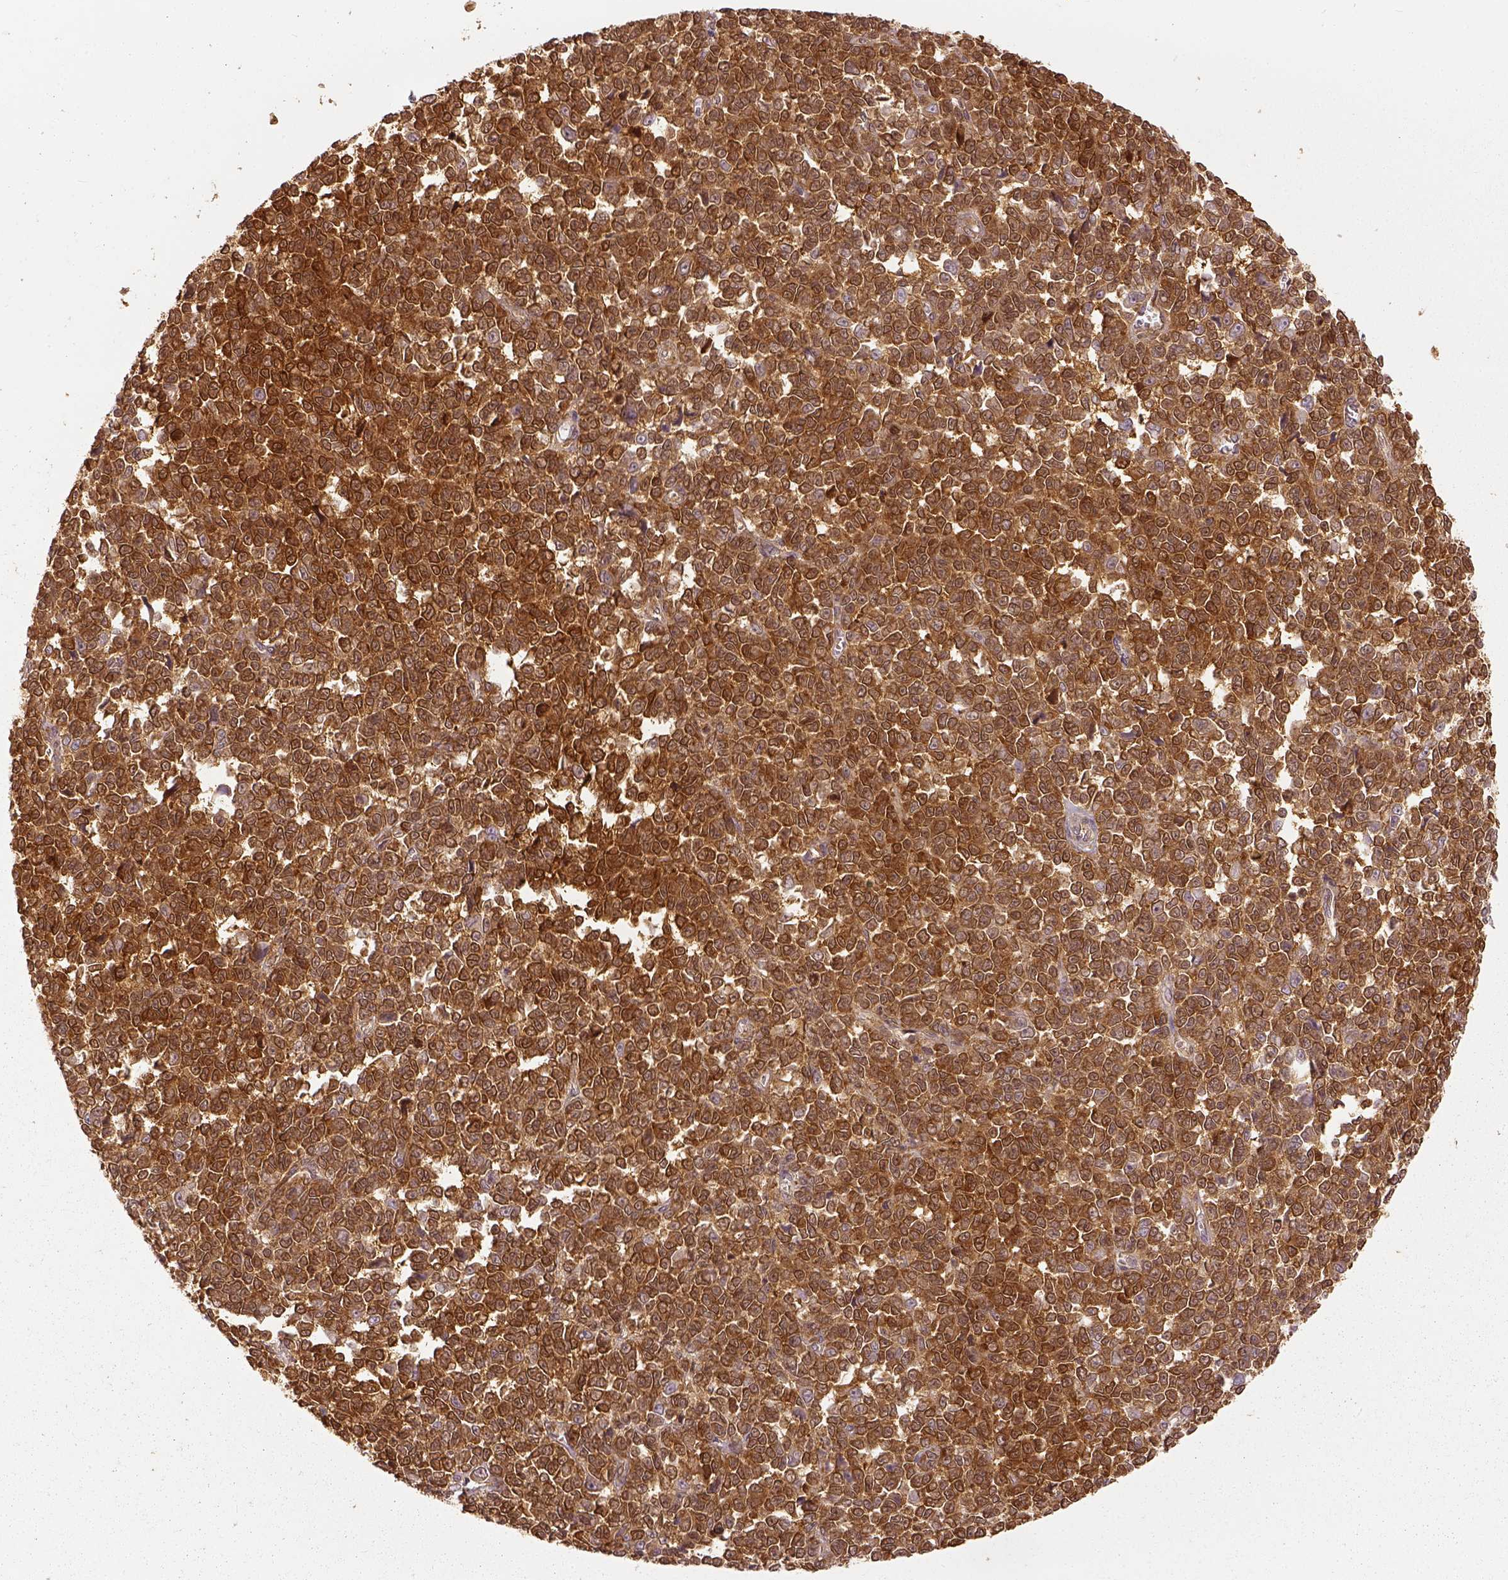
{"staining": {"intensity": "strong", "quantity": ">75%", "location": "cytoplasmic/membranous,nuclear"}, "tissue": "melanoma", "cell_type": "Tumor cells", "image_type": "cancer", "snomed": [{"axis": "morphology", "description": "Malignant melanoma, NOS"}, {"axis": "topography", "description": "Skin"}], "caption": "IHC image of neoplastic tissue: malignant melanoma stained using immunohistochemistry reveals high levels of strong protein expression localized specifically in the cytoplasmic/membranous and nuclear of tumor cells, appearing as a cytoplasmic/membranous and nuclear brown color.", "gene": "GPI", "patient": {"sex": "female", "age": 95}}